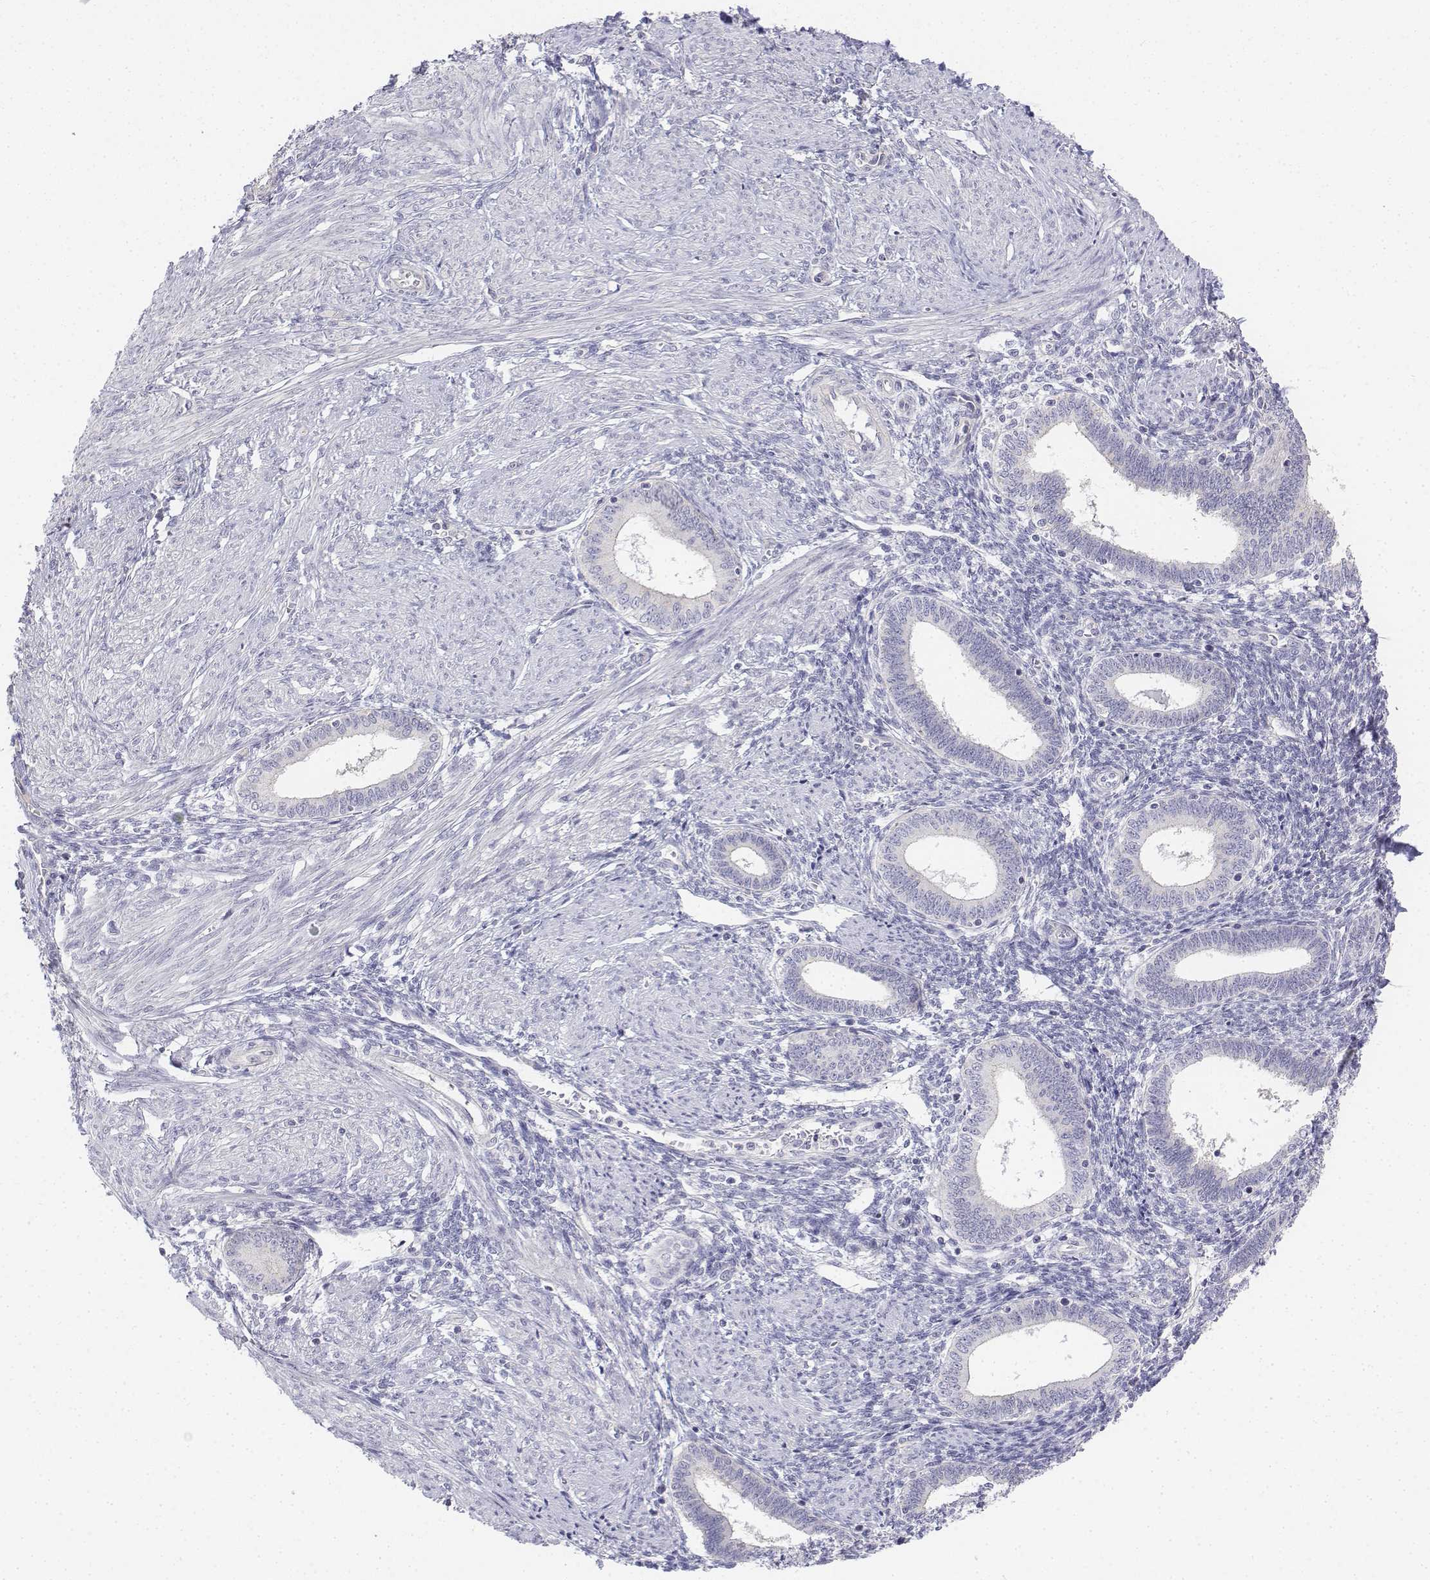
{"staining": {"intensity": "negative", "quantity": "none", "location": "none"}, "tissue": "endometrium", "cell_type": "Cells in endometrial stroma", "image_type": "normal", "snomed": [{"axis": "morphology", "description": "Normal tissue, NOS"}, {"axis": "topography", "description": "Endometrium"}], "caption": "This is an immunohistochemistry (IHC) photomicrograph of benign endometrium. There is no staining in cells in endometrial stroma.", "gene": "LGSN", "patient": {"sex": "female", "age": 42}}